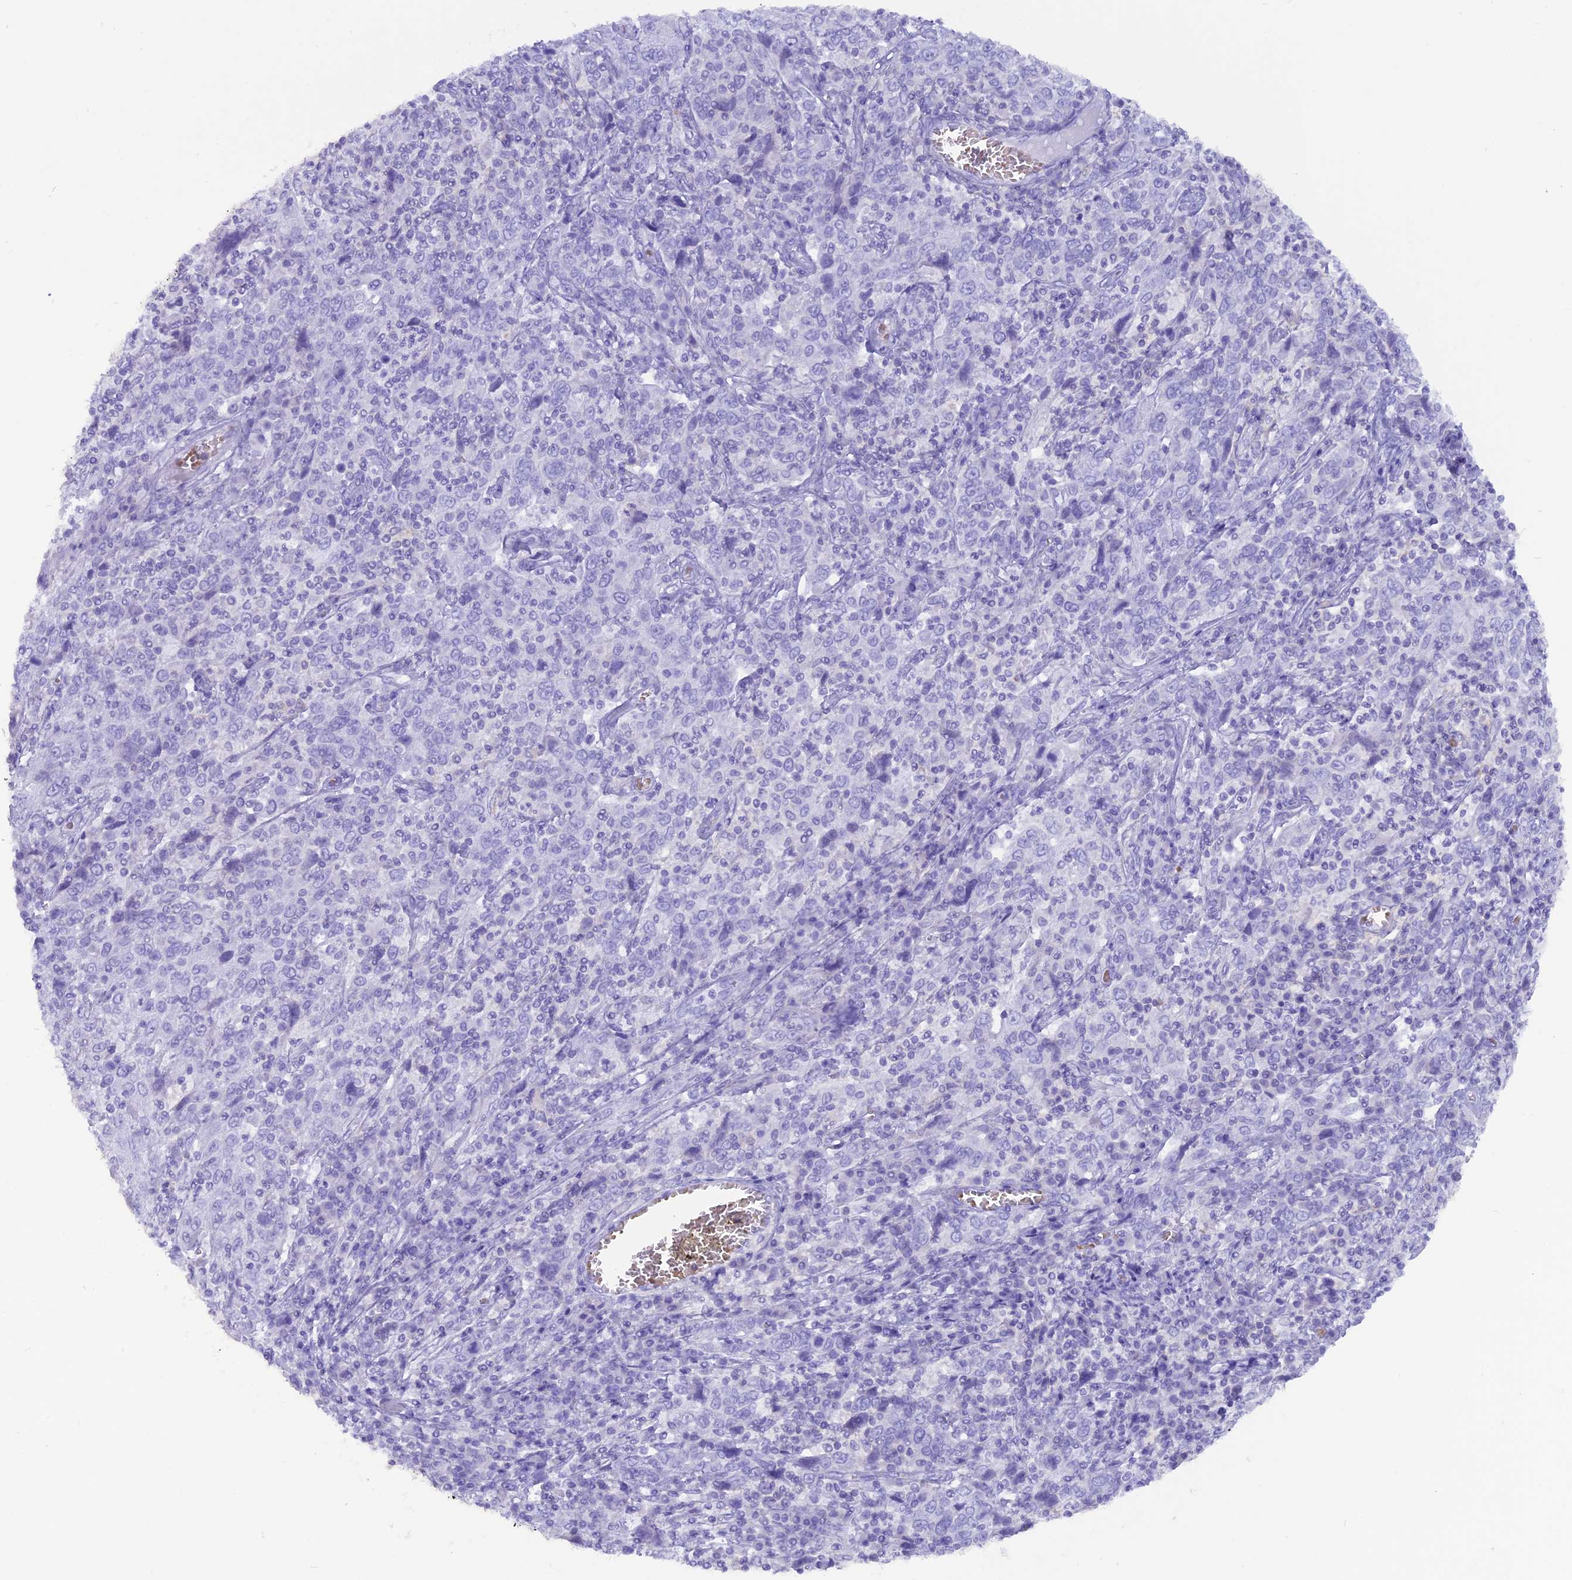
{"staining": {"intensity": "negative", "quantity": "none", "location": "none"}, "tissue": "cervical cancer", "cell_type": "Tumor cells", "image_type": "cancer", "snomed": [{"axis": "morphology", "description": "Squamous cell carcinoma, NOS"}, {"axis": "topography", "description": "Cervix"}], "caption": "Immunohistochemistry (IHC) image of squamous cell carcinoma (cervical) stained for a protein (brown), which shows no staining in tumor cells.", "gene": "GLYATL1", "patient": {"sex": "female", "age": 46}}